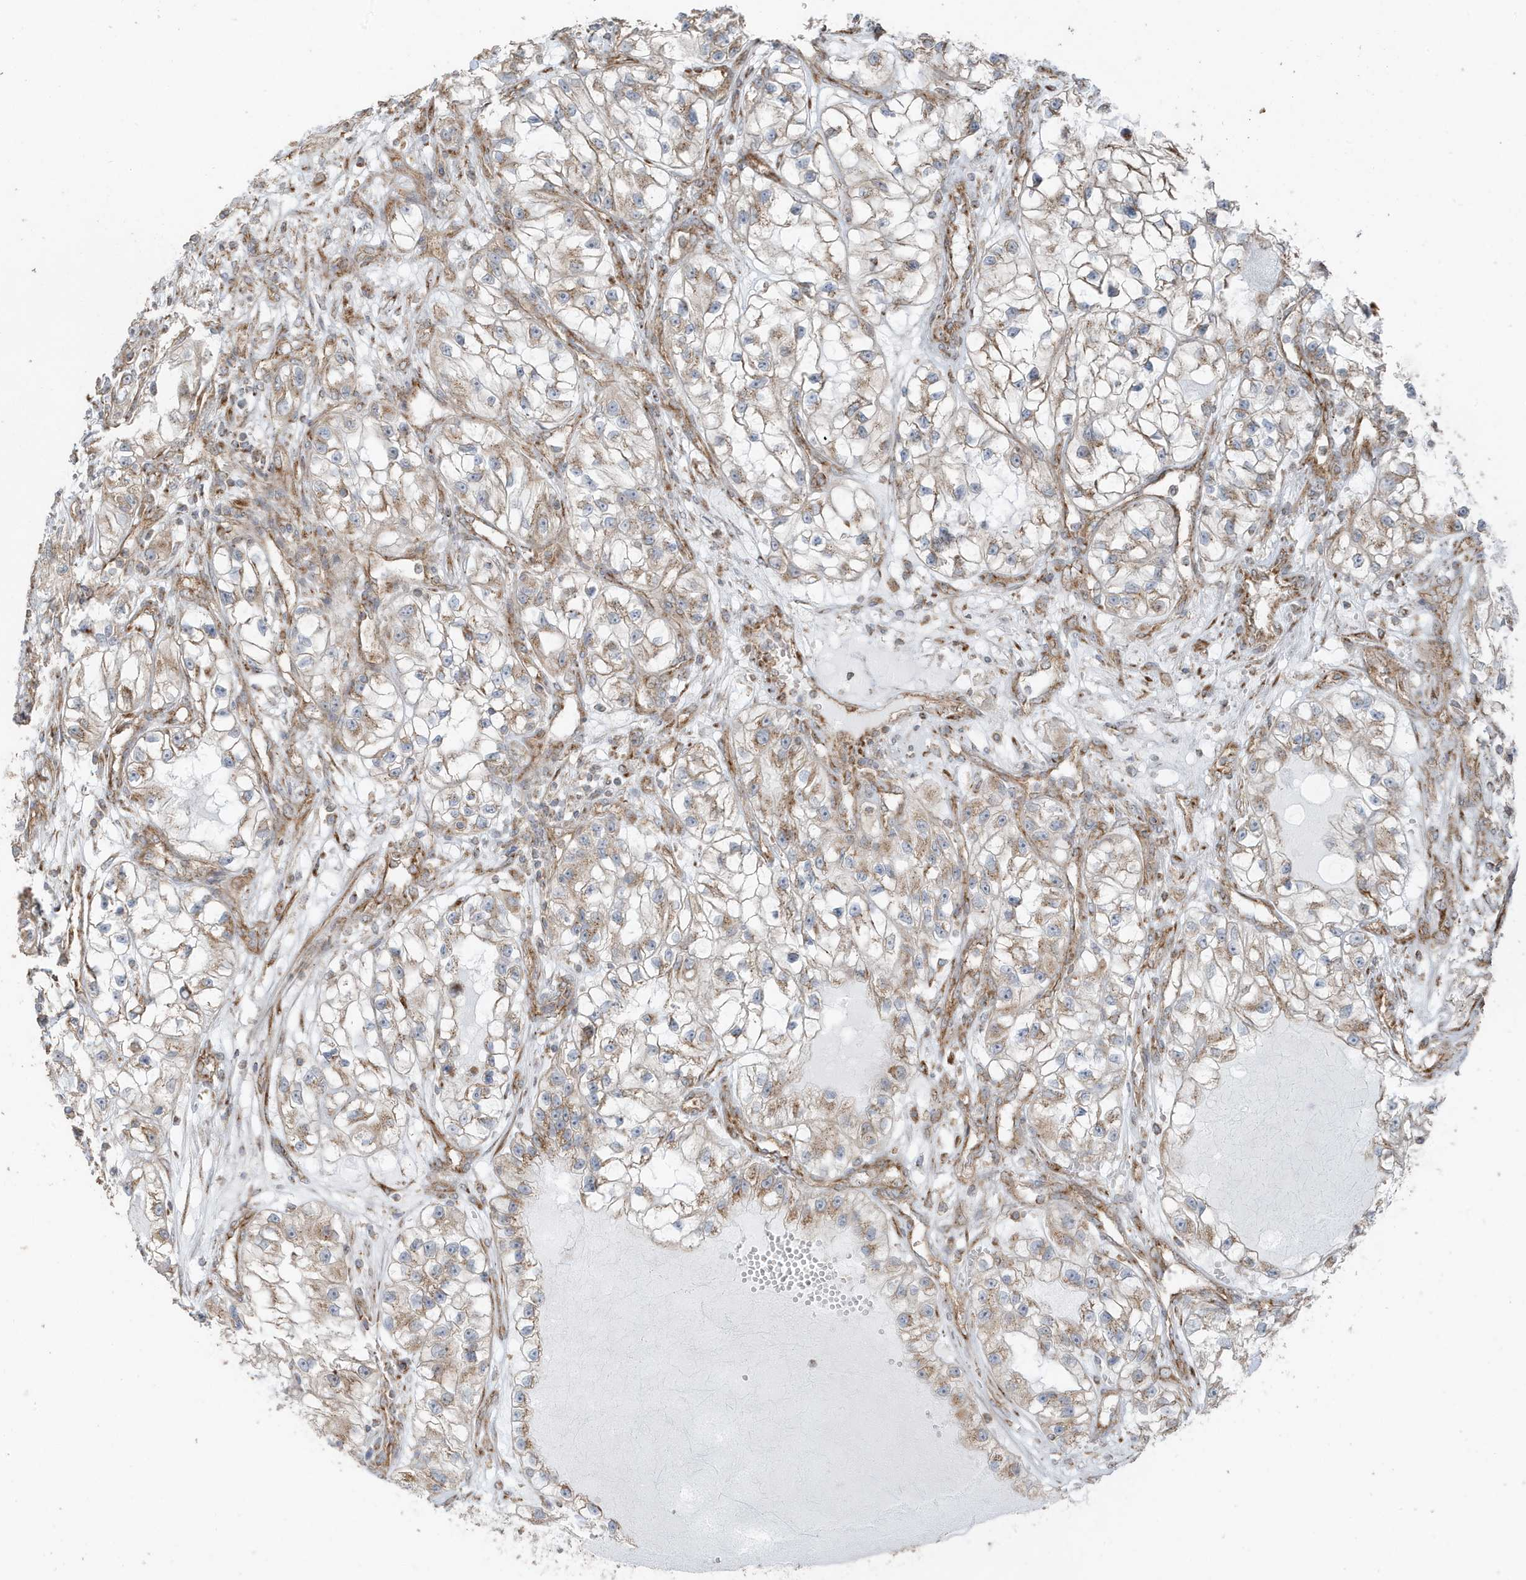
{"staining": {"intensity": "moderate", "quantity": "25%-75%", "location": "cytoplasmic/membranous"}, "tissue": "renal cancer", "cell_type": "Tumor cells", "image_type": "cancer", "snomed": [{"axis": "morphology", "description": "Adenocarcinoma, NOS"}, {"axis": "topography", "description": "Kidney"}], "caption": "Immunohistochemical staining of human renal cancer shows moderate cytoplasmic/membranous protein positivity in approximately 25%-75% of tumor cells. Immunohistochemistry (ihc) stains the protein in brown and the nuclei are stained blue.", "gene": "GOLGA4", "patient": {"sex": "female", "age": 57}}